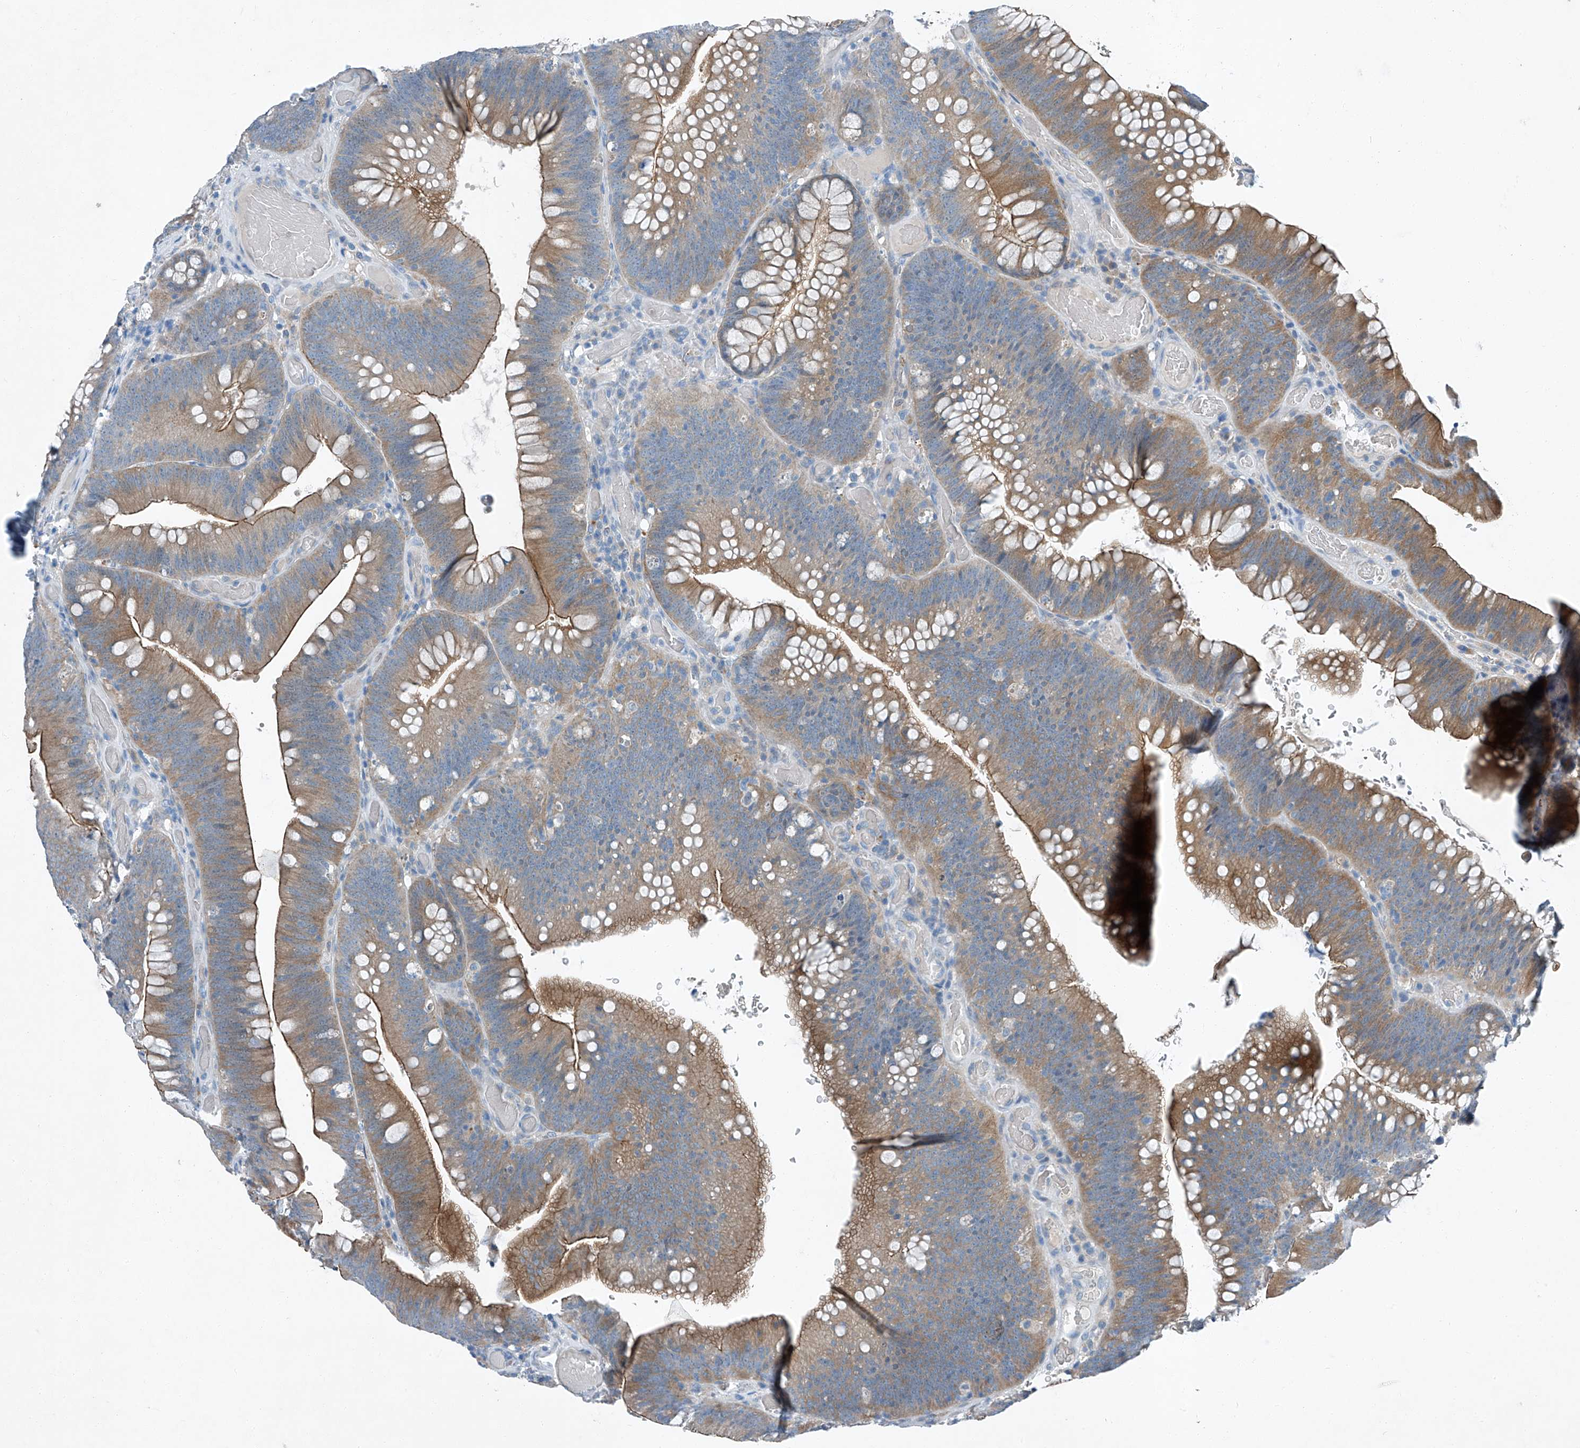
{"staining": {"intensity": "moderate", "quantity": ">75%", "location": "cytoplasmic/membranous"}, "tissue": "colorectal cancer", "cell_type": "Tumor cells", "image_type": "cancer", "snomed": [{"axis": "morphology", "description": "Normal tissue, NOS"}, {"axis": "topography", "description": "Colon"}], "caption": "This photomicrograph demonstrates colorectal cancer stained with immunohistochemistry to label a protein in brown. The cytoplasmic/membranous of tumor cells show moderate positivity for the protein. Nuclei are counter-stained blue.", "gene": "MDGA1", "patient": {"sex": "female", "age": 82}}